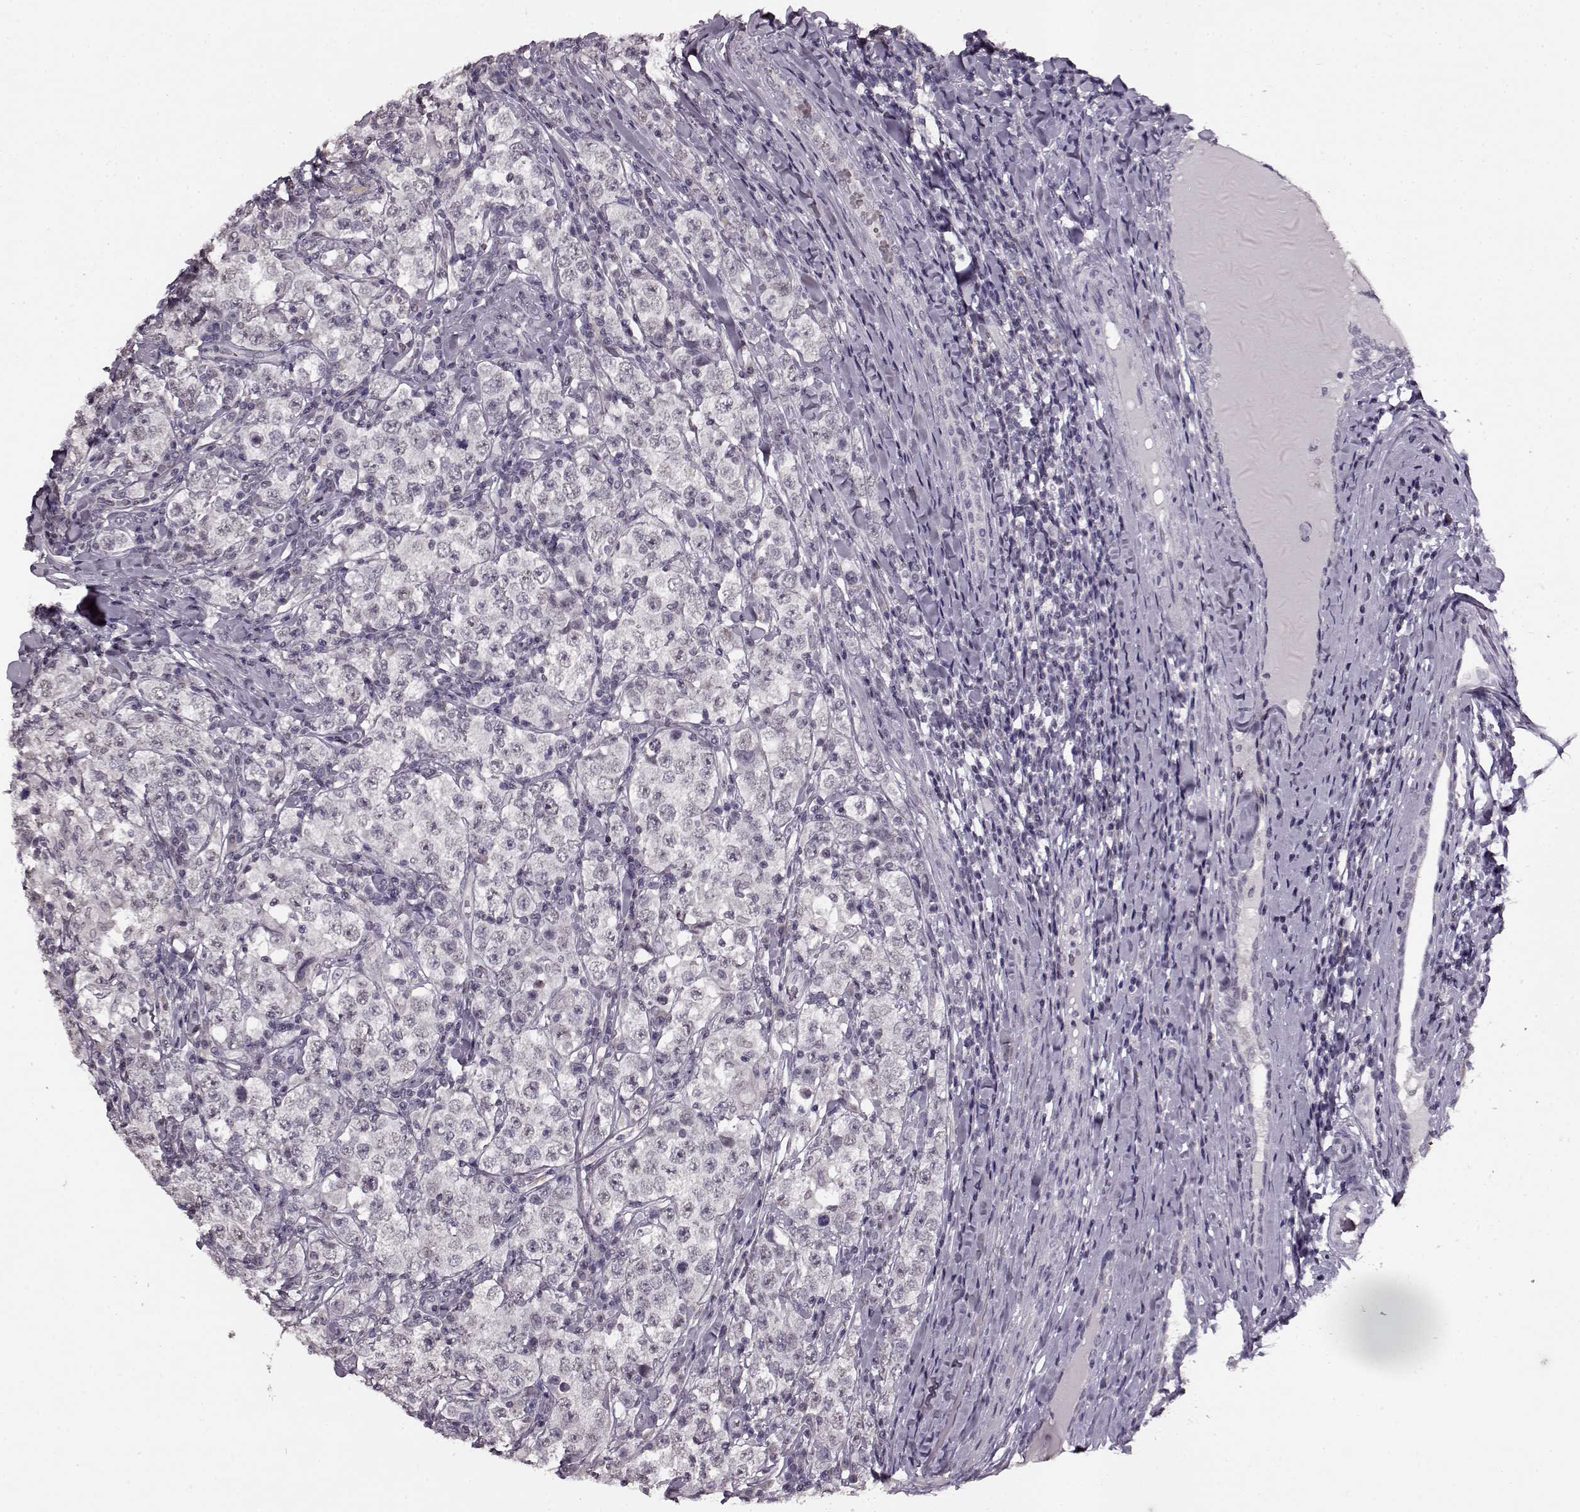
{"staining": {"intensity": "negative", "quantity": "none", "location": "none"}, "tissue": "testis cancer", "cell_type": "Tumor cells", "image_type": "cancer", "snomed": [{"axis": "morphology", "description": "Seminoma, NOS"}, {"axis": "morphology", "description": "Carcinoma, Embryonal, NOS"}, {"axis": "topography", "description": "Testis"}], "caption": "Image shows no protein positivity in tumor cells of testis cancer (seminoma) tissue.", "gene": "RP1L1", "patient": {"sex": "male", "age": 41}}